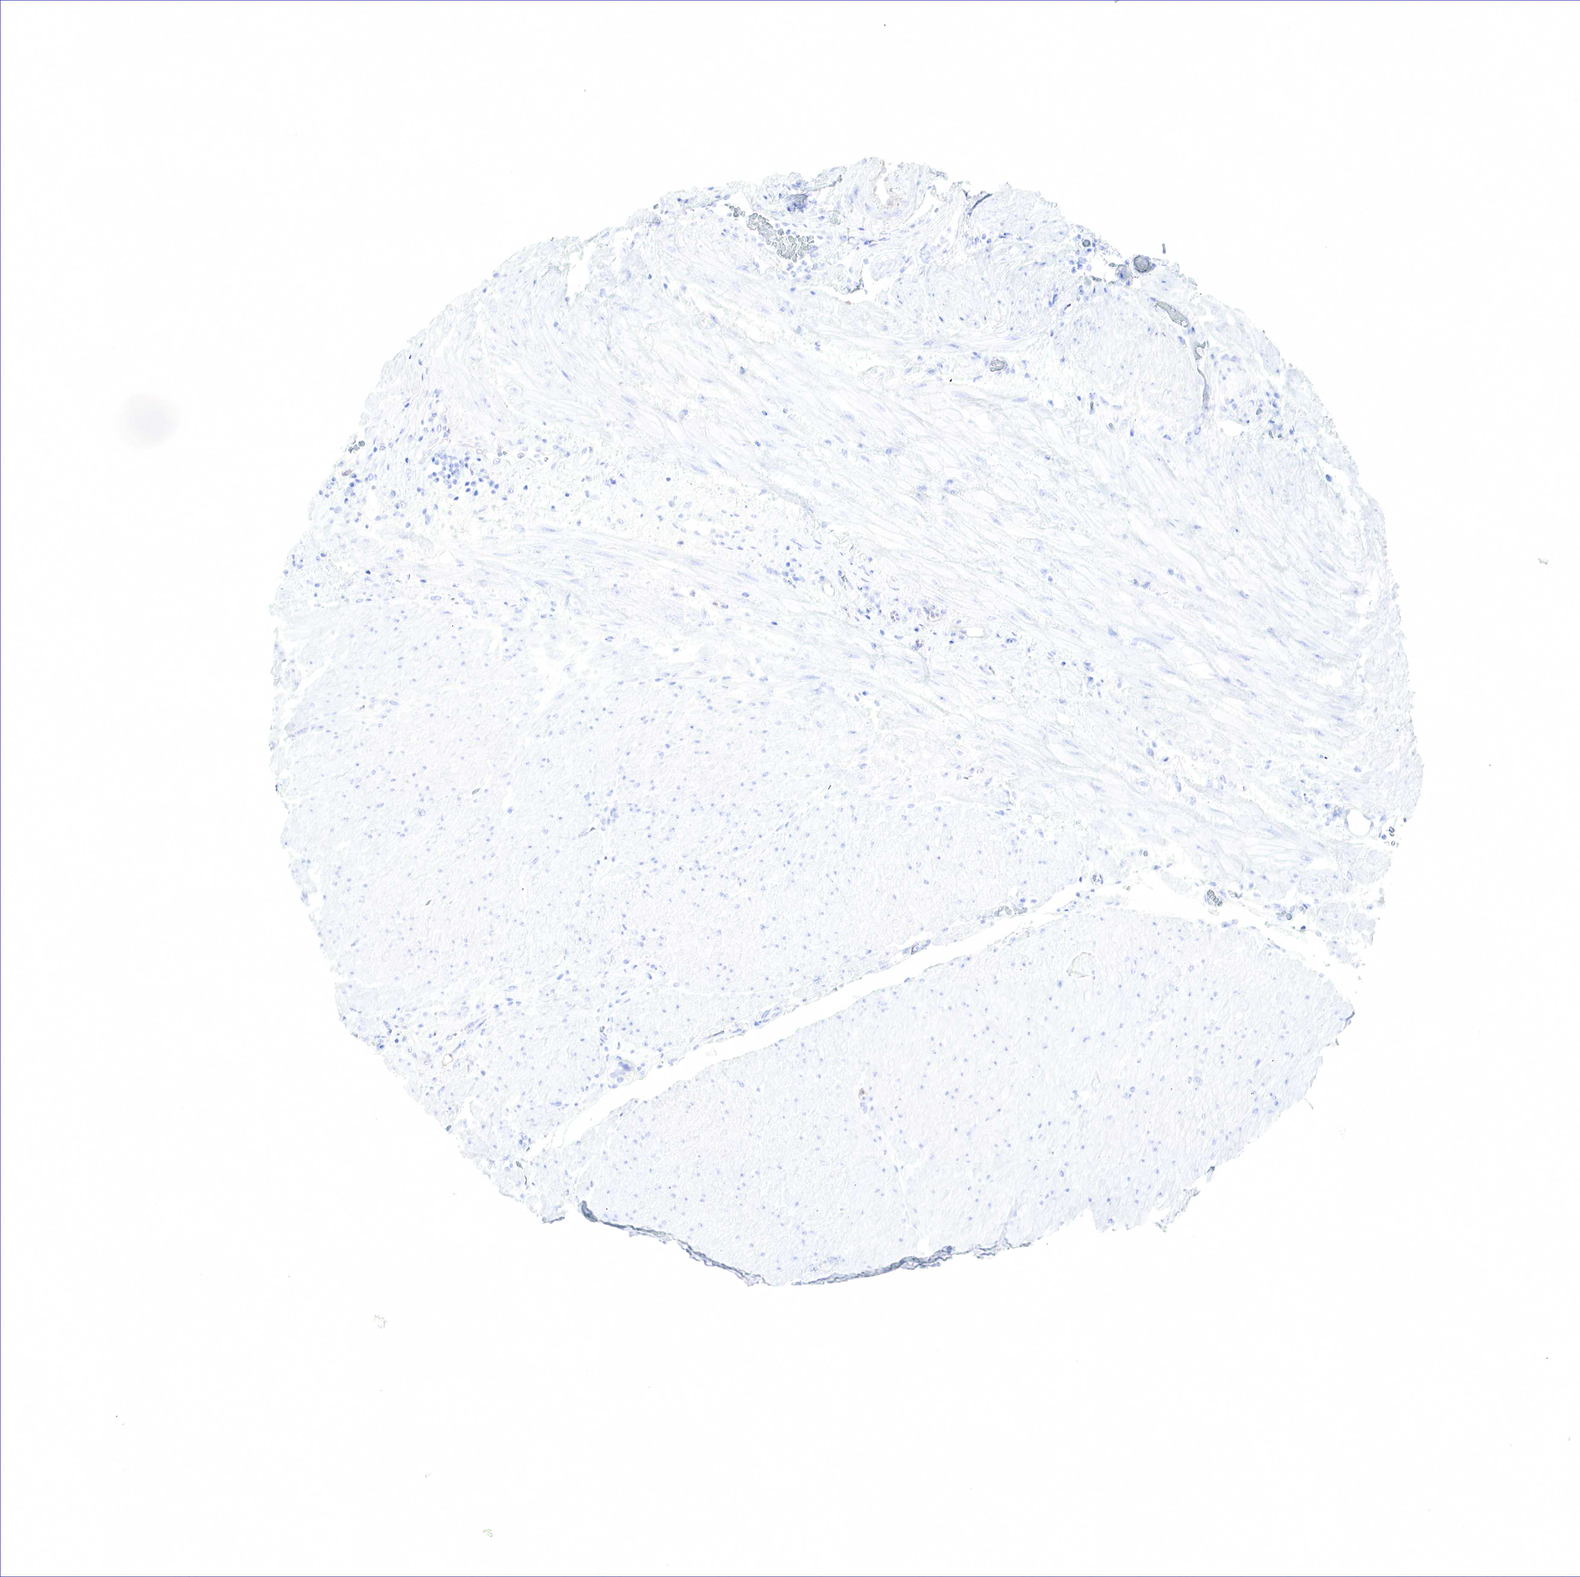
{"staining": {"intensity": "negative", "quantity": "none", "location": "none"}, "tissue": "stomach cancer", "cell_type": "Tumor cells", "image_type": "cancer", "snomed": [{"axis": "morphology", "description": "Adenocarcinoma, NOS"}, {"axis": "topography", "description": "Stomach, lower"}], "caption": "A high-resolution micrograph shows immunohistochemistry (IHC) staining of adenocarcinoma (stomach), which demonstrates no significant staining in tumor cells.", "gene": "TNFRSF8", "patient": {"sex": "male", "age": 88}}